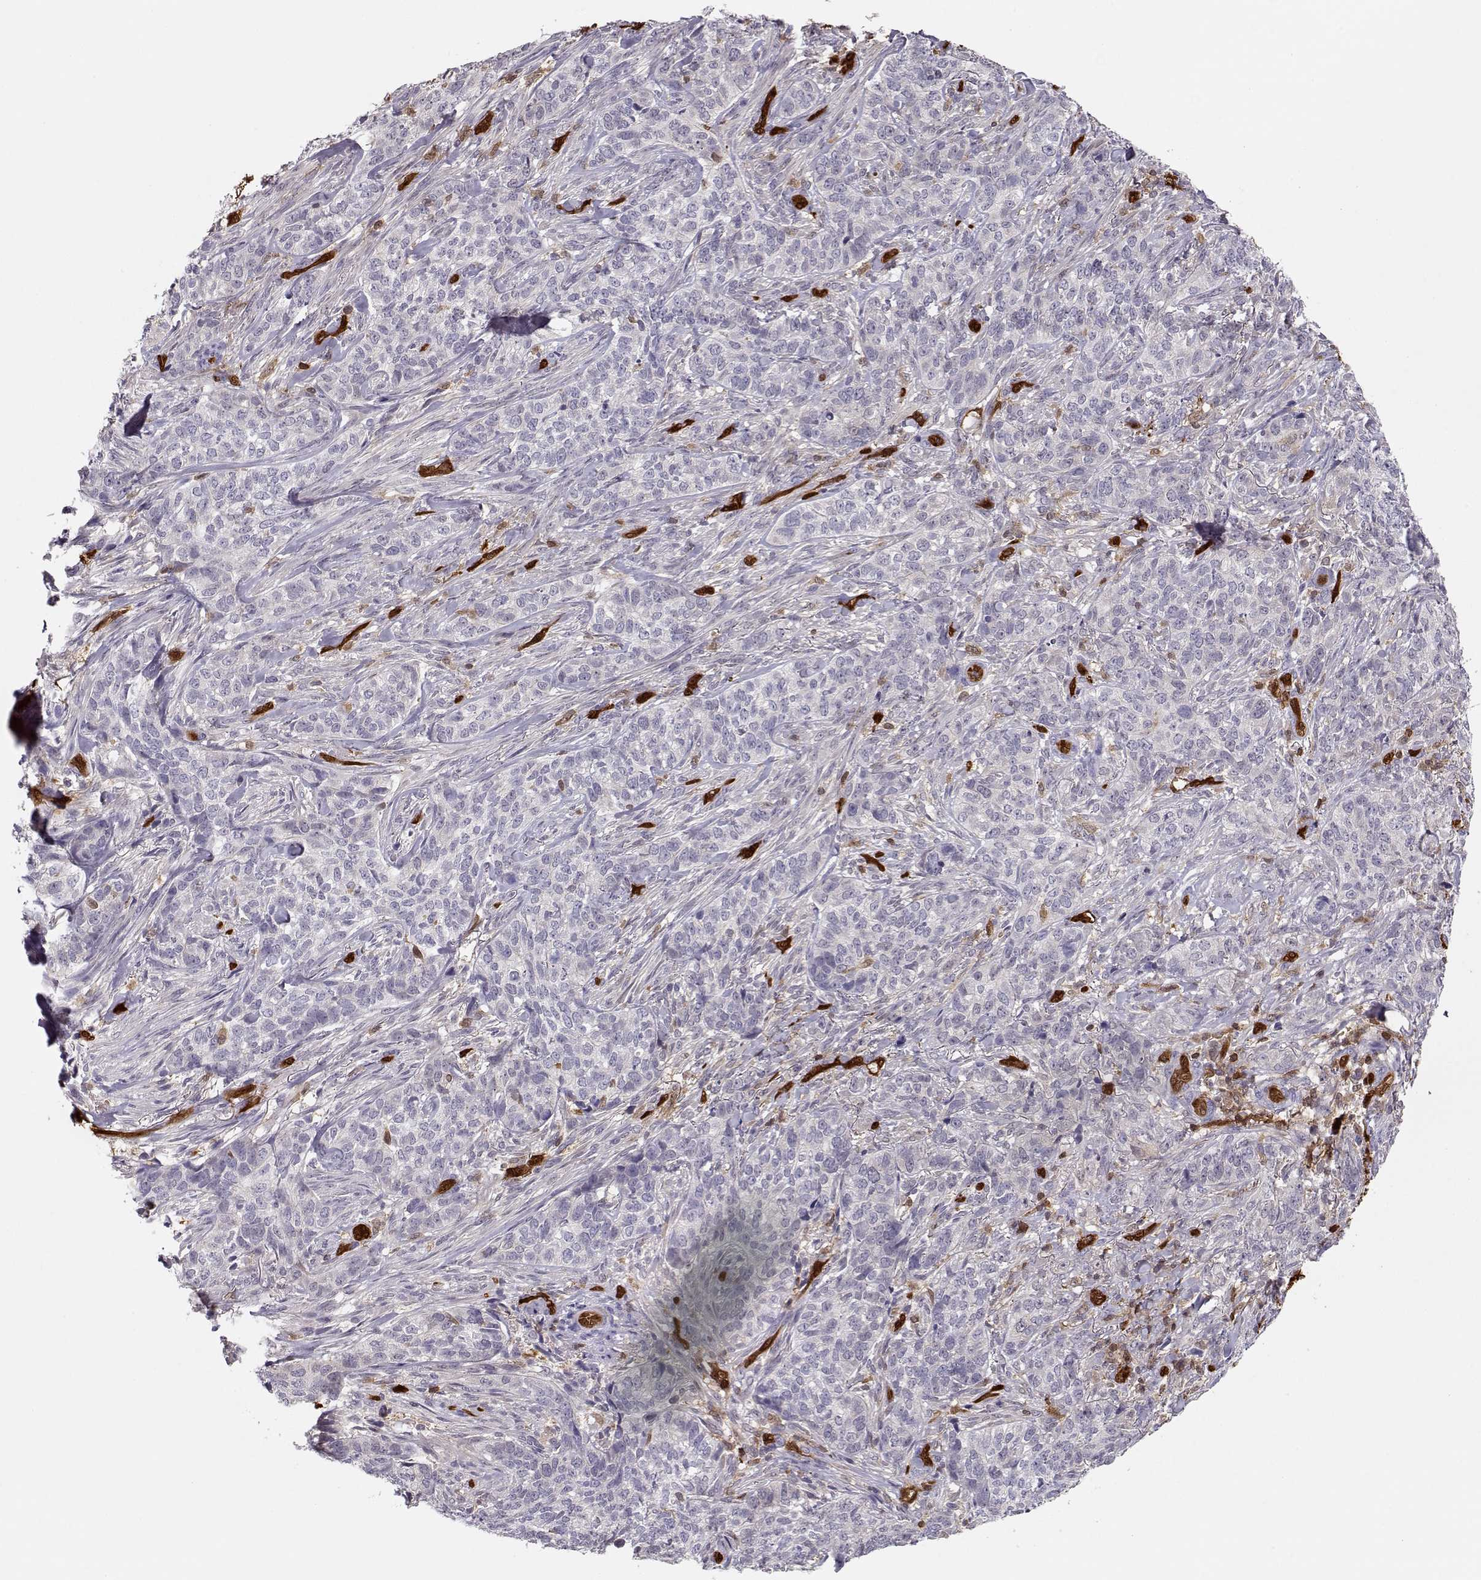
{"staining": {"intensity": "negative", "quantity": "none", "location": "none"}, "tissue": "skin cancer", "cell_type": "Tumor cells", "image_type": "cancer", "snomed": [{"axis": "morphology", "description": "Basal cell carcinoma"}, {"axis": "topography", "description": "Skin"}], "caption": "There is no significant positivity in tumor cells of basal cell carcinoma (skin).", "gene": "PNP", "patient": {"sex": "female", "age": 69}}